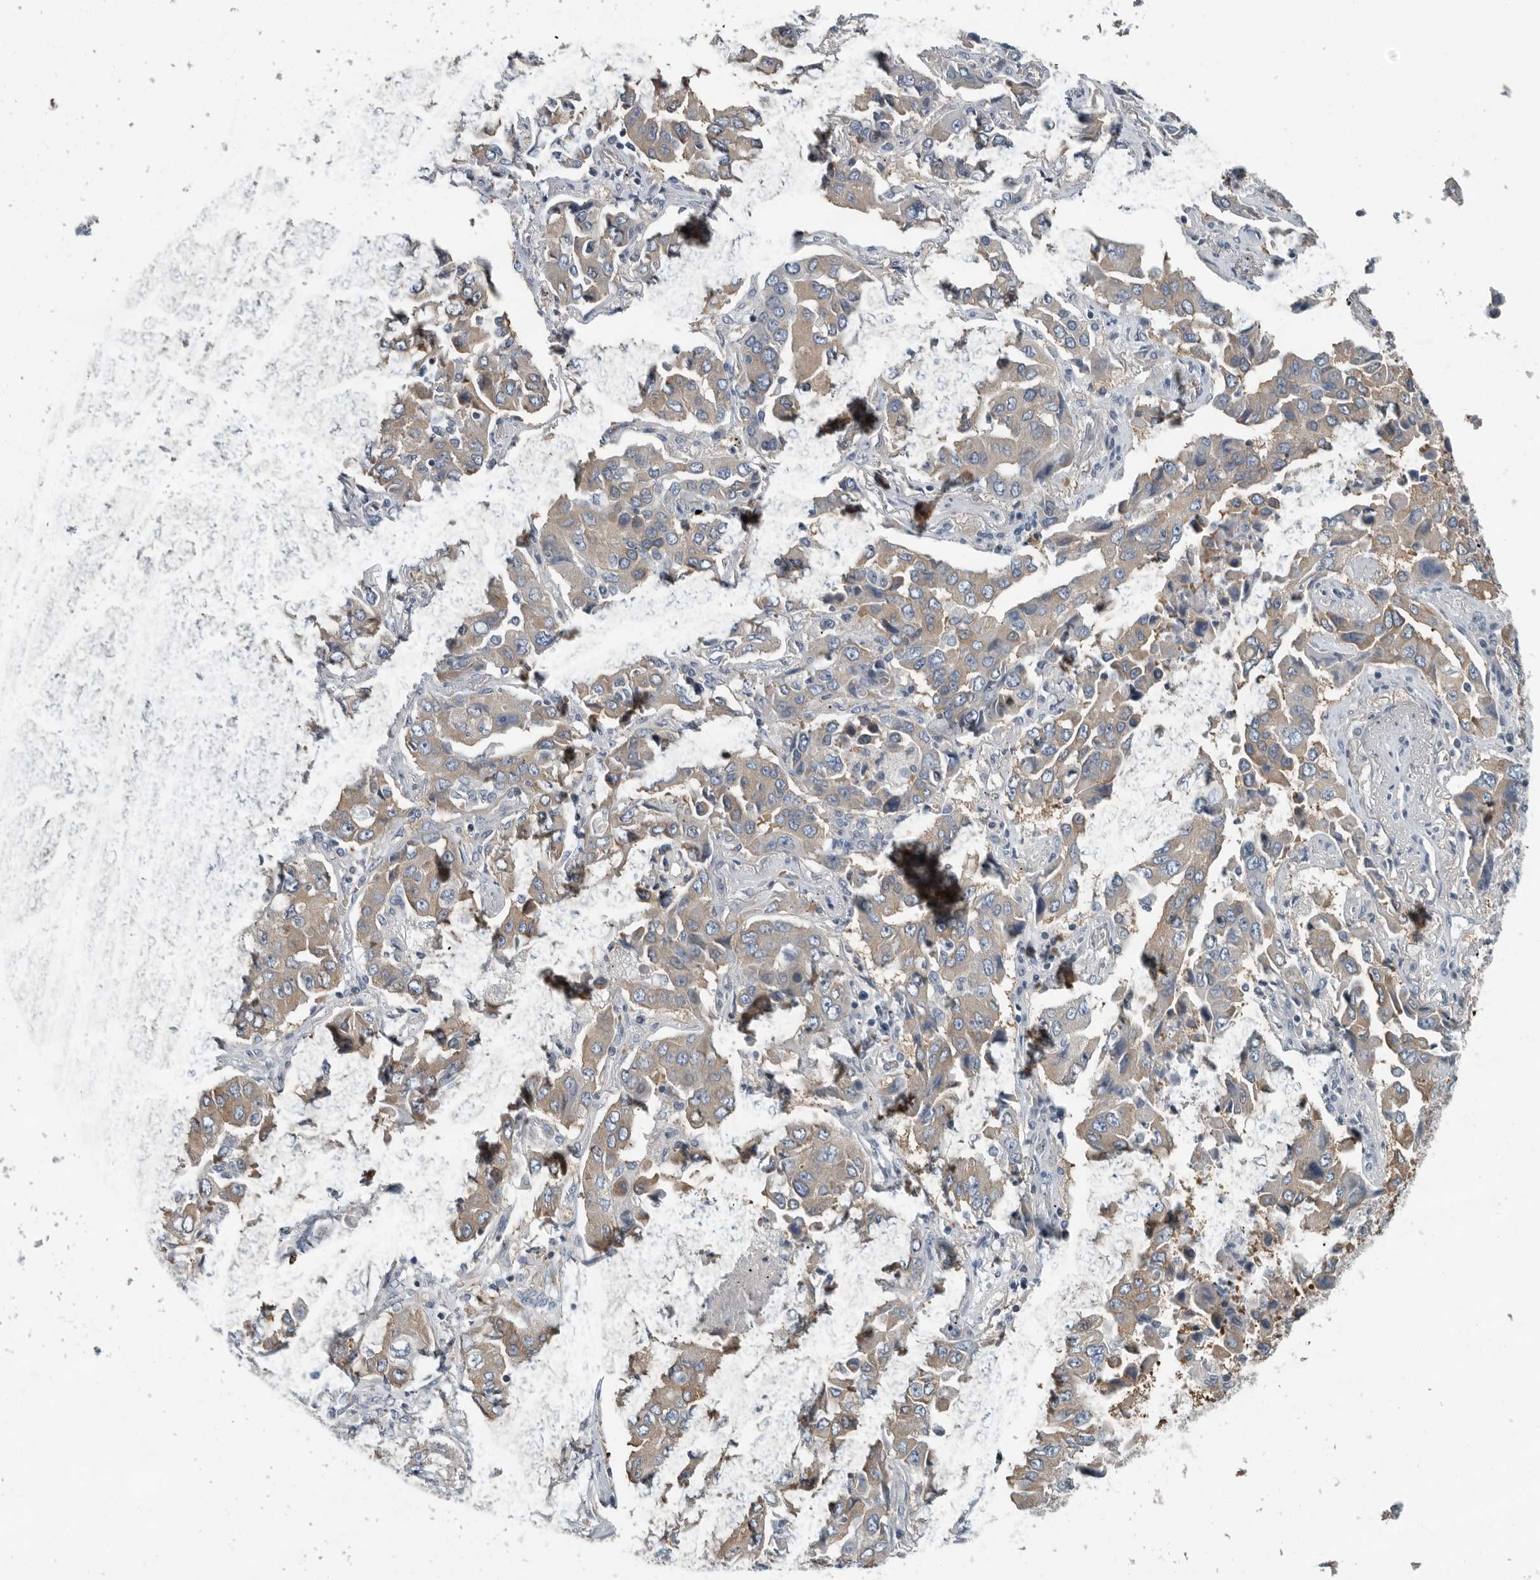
{"staining": {"intensity": "weak", "quantity": ">75%", "location": "cytoplasmic/membranous"}, "tissue": "lung cancer", "cell_type": "Tumor cells", "image_type": "cancer", "snomed": [{"axis": "morphology", "description": "Adenocarcinoma, NOS"}, {"axis": "topography", "description": "Lung"}], "caption": "Immunohistochemical staining of adenocarcinoma (lung) exhibits low levels of weak cytoplasmic/membranous positivity in about >75% of tumor cells.", "gene": "MPP3", "patient": {"sex": "female", "age": 65}}